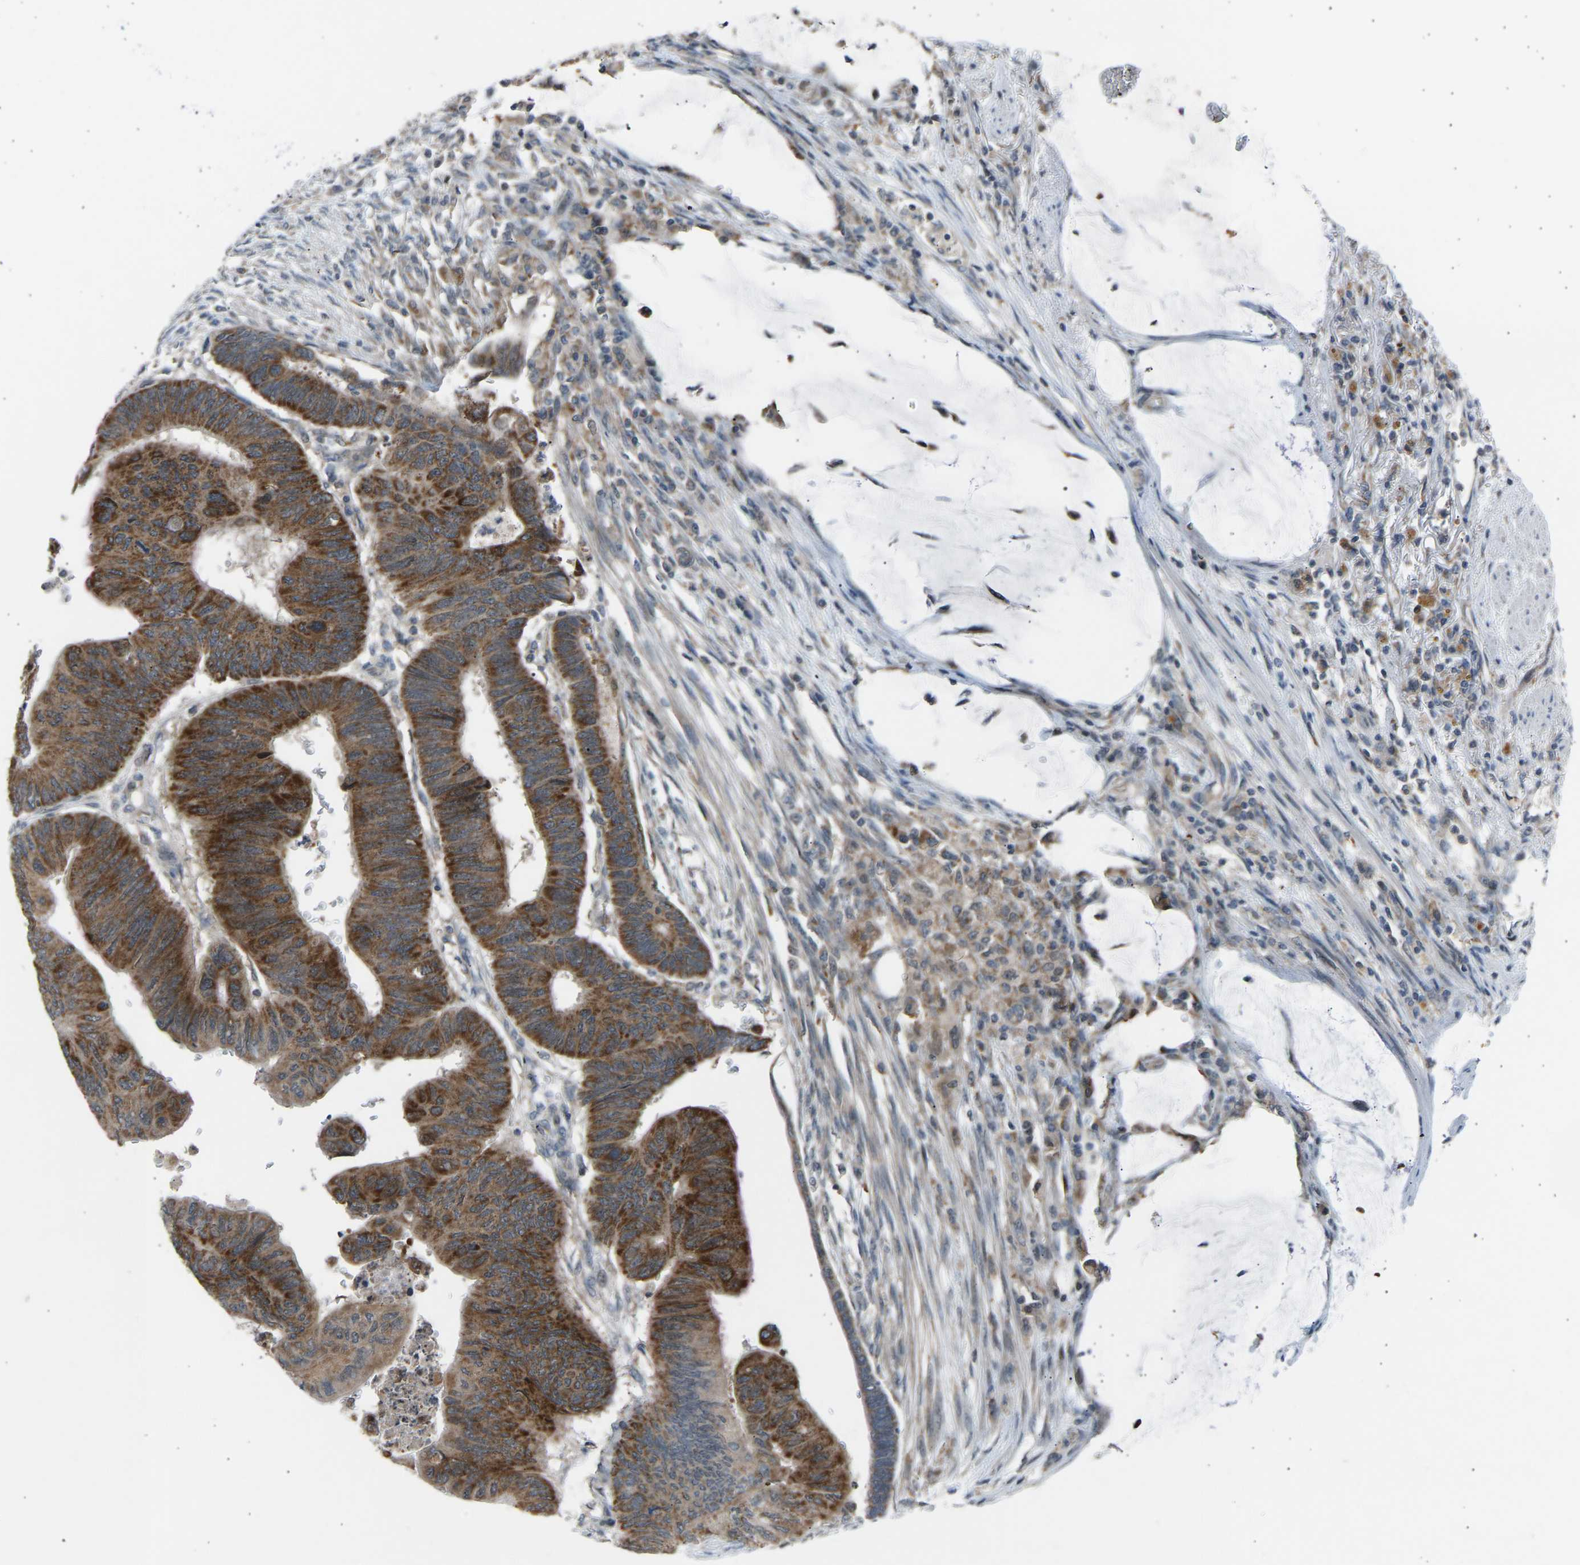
{"staining": {"intensity": "strong", "quantity": ">75%", "location": "cytoplasmic/membranous"}, "tissue": "colorectal cancer", "cell_type": "Tumor cells", "image_type": "cancer", "snomed": [{"axis": "morphology", "description": "Normal tissue, NOS"}, {"axis": "morphology", "description": "Adenocarcinoma, NOS"}, {"axis": "topography", "description": "Rectum"}, {"axis": "topography", "description": "Peripheral nerve tissue"}], "caption": "Tumor cells reveal high levels of strong cytoplasmic/membranous staining in approximately >75% of cells in adenocarcinoma (colorectal). (DAB IHC, brown staining for protein, blue staining for nuclei).", "gene": "SLIRP", "patient": {"sex": "male", "age": 92}}